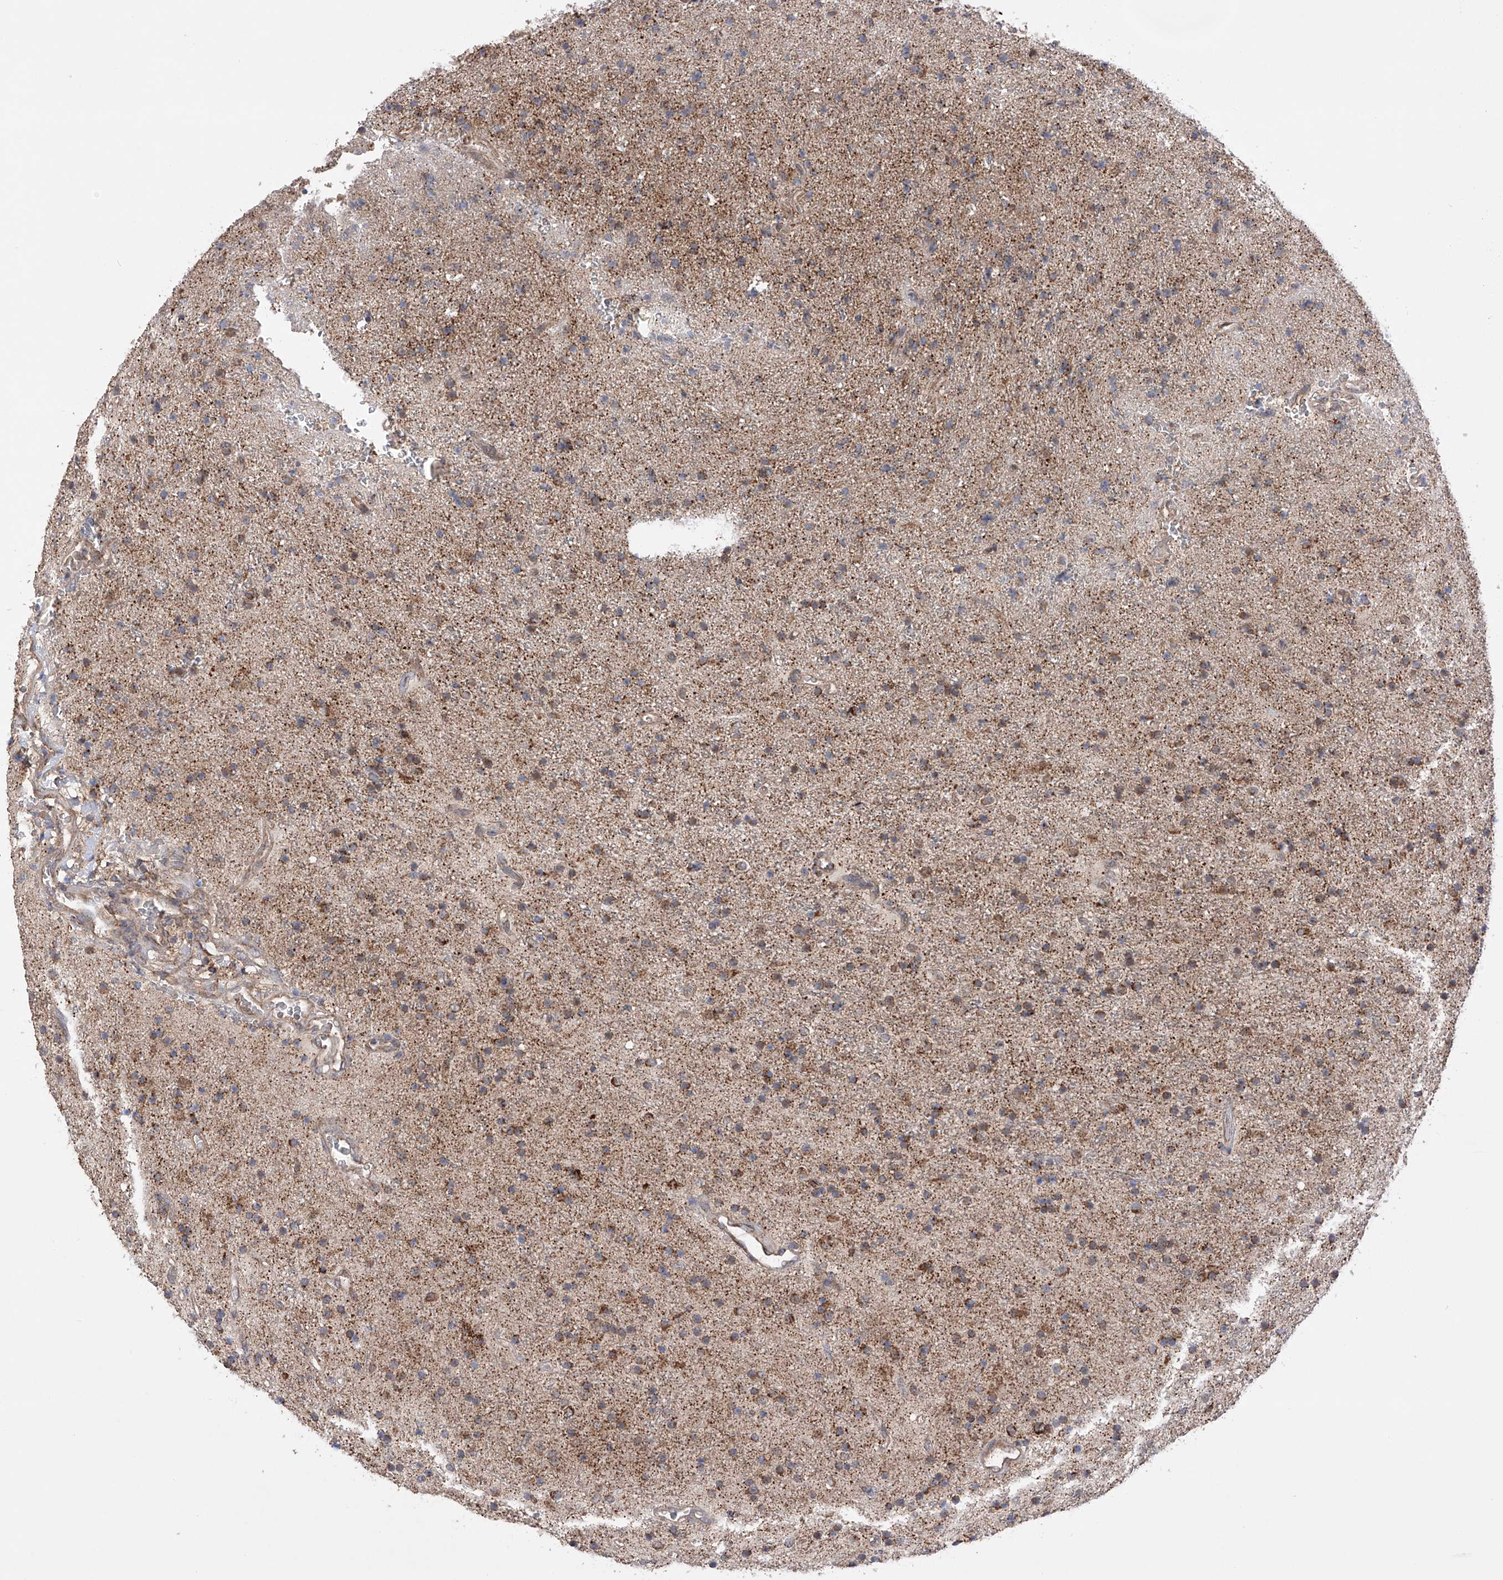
{"staining": {"intensity": "moderate", "quantity": ">75%", "location": "cytoplasmic/membranous"}, "tissue": "glioma", "cell_type": "Tumor cells", "image_type": "cancer", "snomed": [{"axis": "morphology", "description": "Glioma, malignant, High grade"}, {"axis": "topography", "description": "Brain"}], "caption": "An image showing moderate cytoplasmic/membranous expression in about >75% of tumor cells in glioma, as visualized by brown immunohistochemical staining.", "gene": "SDHAF4", "patient": {"sex": "male", "age": 34}}